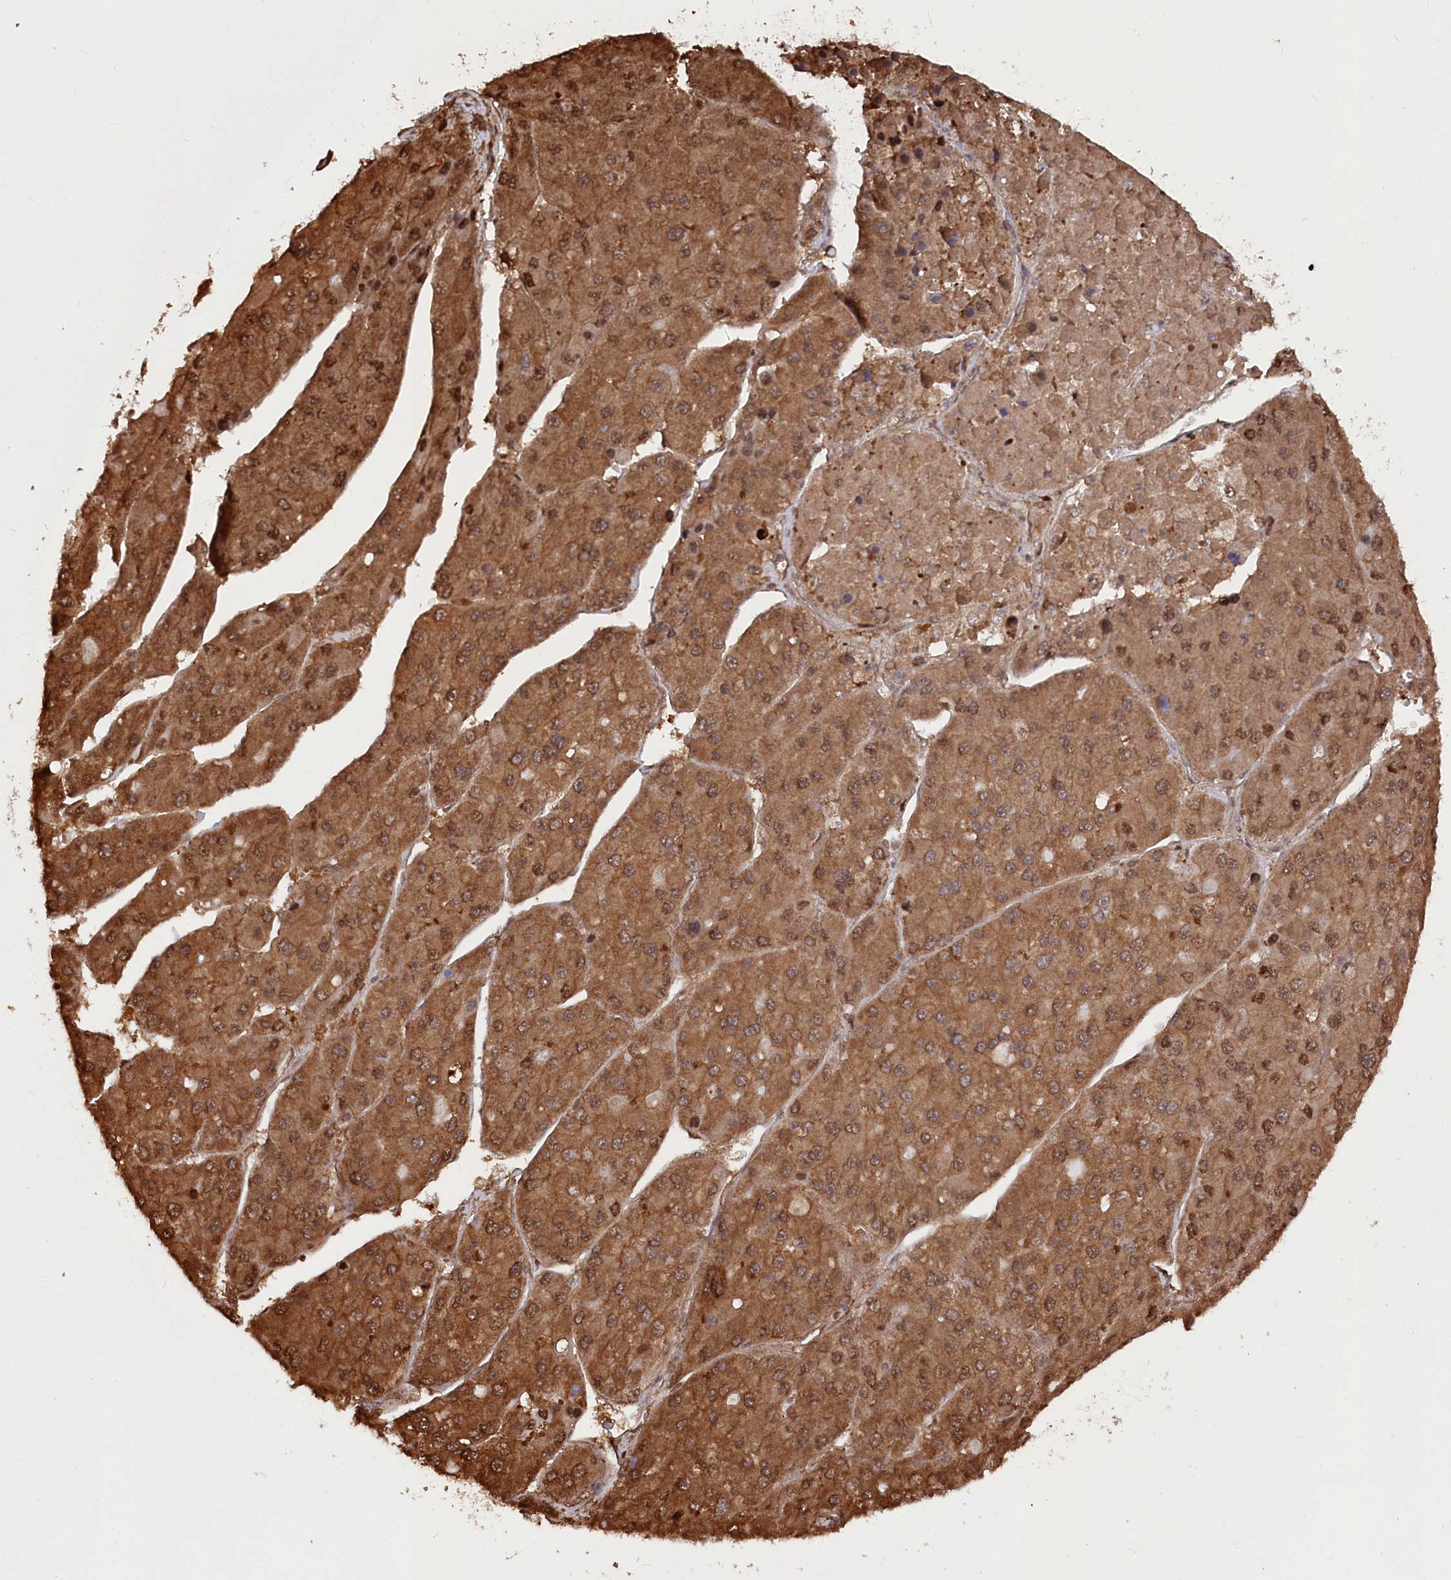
{"staining": {"intensity": "moderate", "quantity": ">75%", "location": "cytoplasmic/membranous,nuclear"}, "tissue": "liver cancer", "cell_type": "Tumor cells", "image_type": "cancer", "snomed": [{"axis": "morphology", "description": "Carcinoma, Hepatocellular, NOS"}, {"axis": "topography", "description": "Liver"}], "caption": "About >75% of tumor cells in human hepatocellular carcinoma (liver) reveal moderate cytoplasmic/membranous and nuclear protein staining as visualized by brown immunohistochemical staining.", "gene": "PSMA1", "patient": {"sex": "female", "age": 73}}